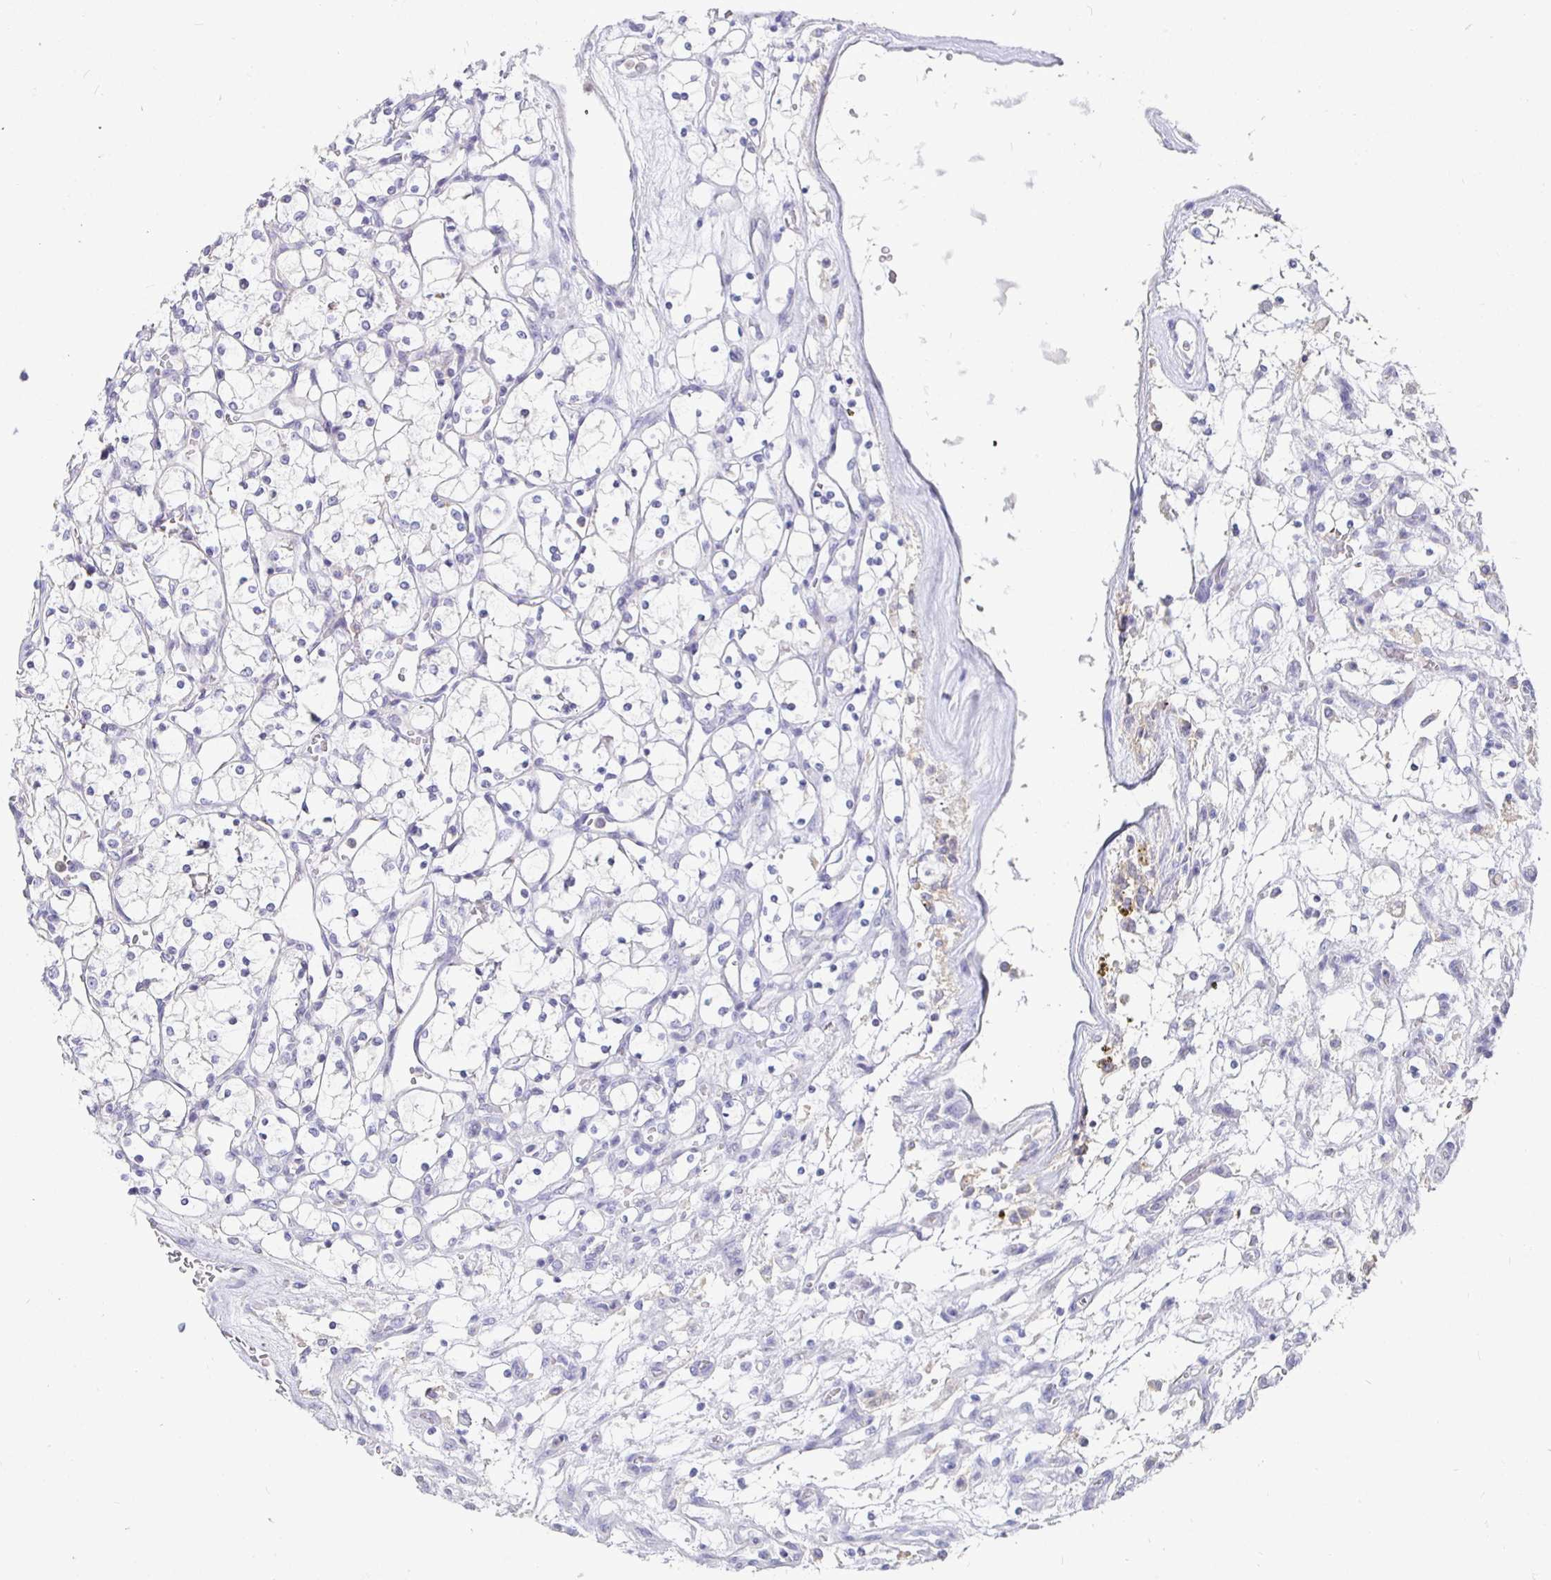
{"staining": {"intensity": "negative", "quantity": "none", "location": "none"}, "tissue": "renal cancer", "cell_type": "Tumor cells", "image_type": "cancer", "snomed": [{"axis": "morphology", "description": "Adenocarcinoma, NOS"}, {"axis": "topography", "description": "Kidney"}], "caption": "Immunohistochemistry (IHC) image of human renal adenocarcinoma stained for a protein (brown), which exhibits no positivity in tumor cells. (DAB immunohistochemistry (IHC) with hematoxylin counter stain).", "gene": "SIRPA", "patient": {"sex": "female", "age": 69}}